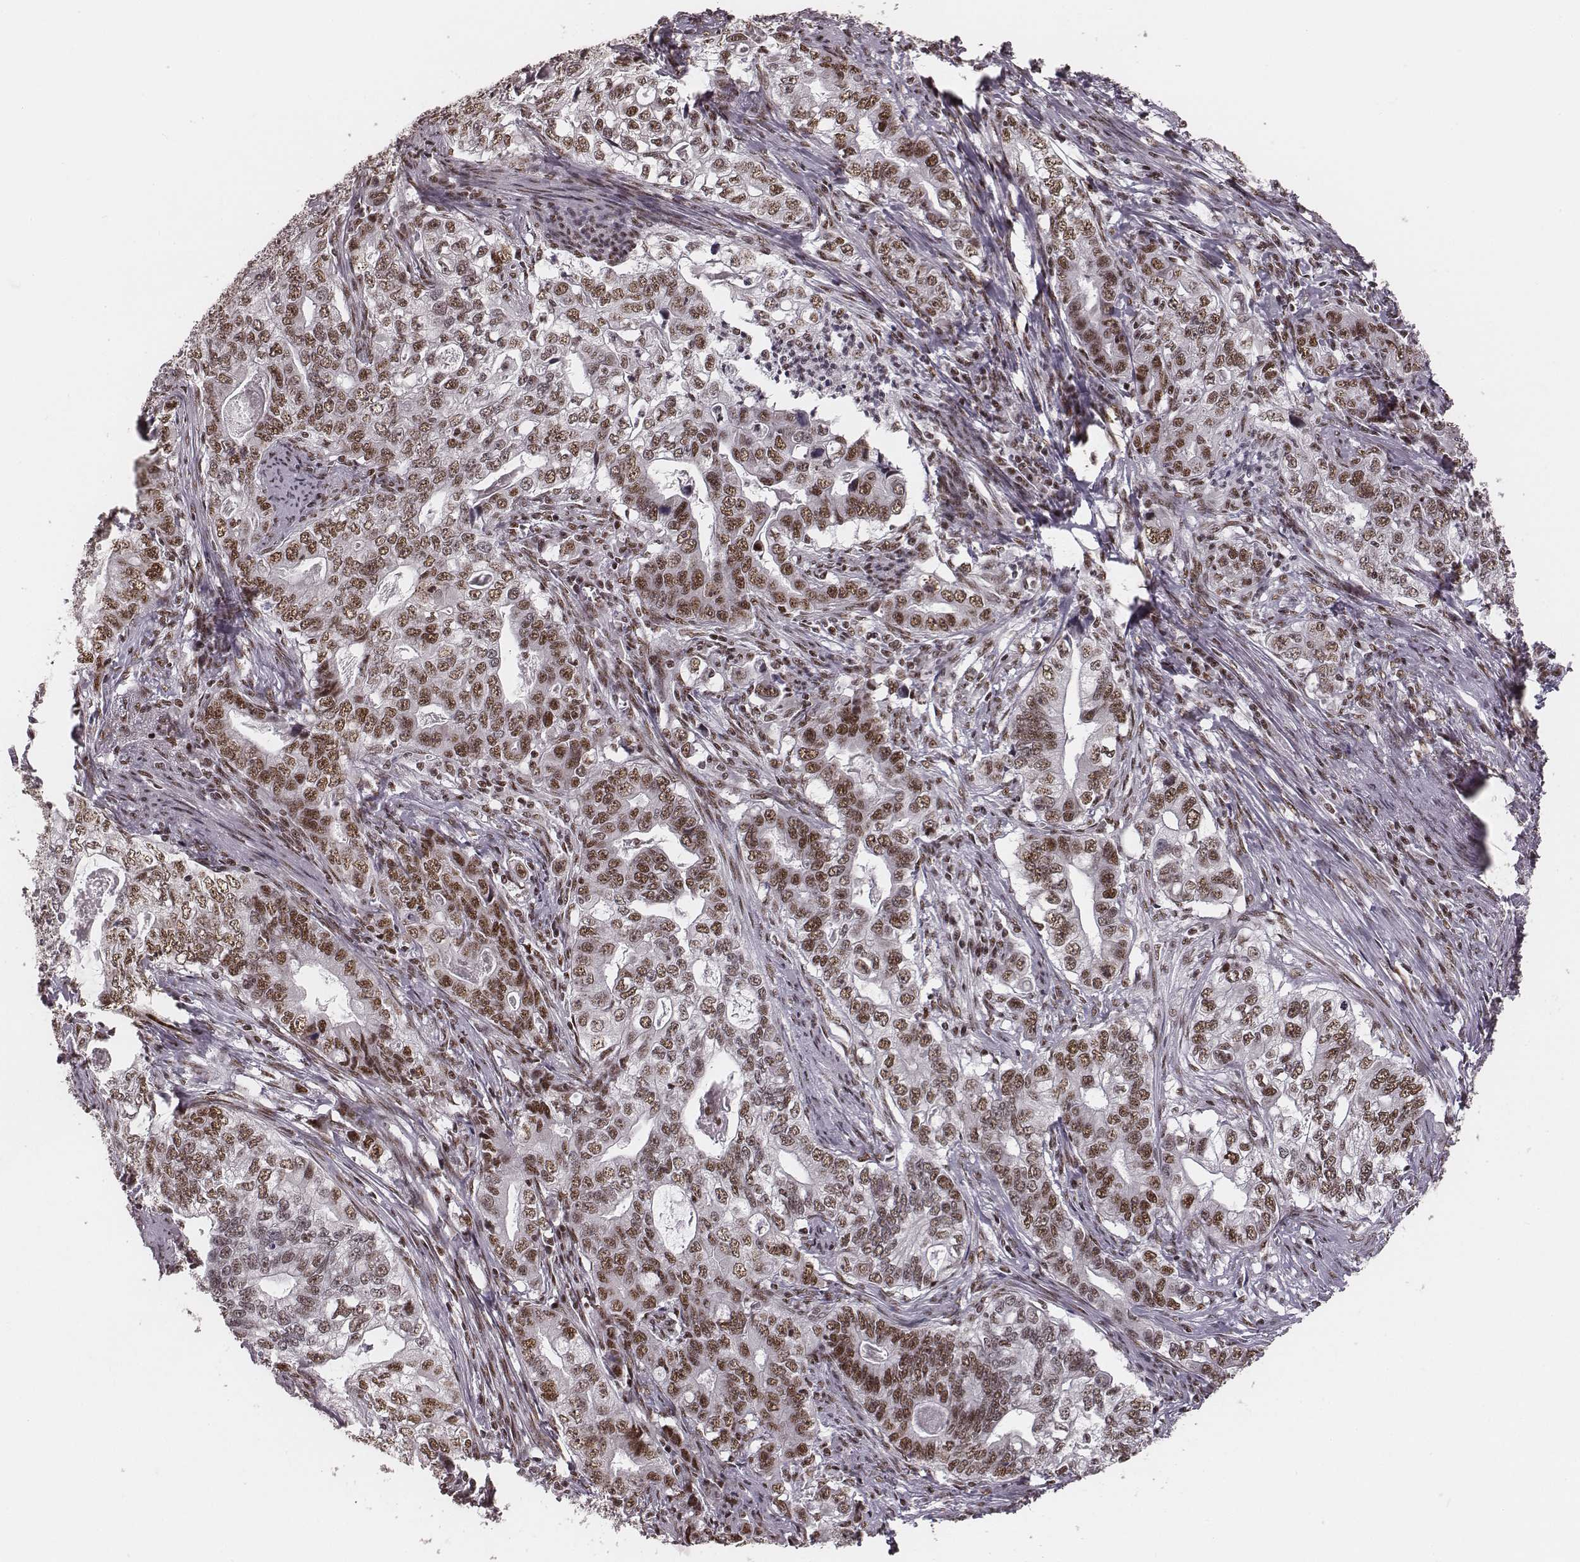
{"staining": {"intensity": "moderate", "quantity": ">75%", "location": "nuclear"}, "tissue": "stomach cancer", "cell_type": "Tumor cells", "image_type": "cancer", "snomed": [{"axis": "morphology", "description": "Adenocarcinoma, NOS"}, {"axis": "topography", "description": "Stomach, lower"}], "caption": "Brown immunohistochemical staining in human stomach cancer shows moderate nuclear expression in about >75% of tumor cells. Nuclei are stained in blue.", "gene": "LUC7L", "patient": {"sex": "female", "age": 72}}